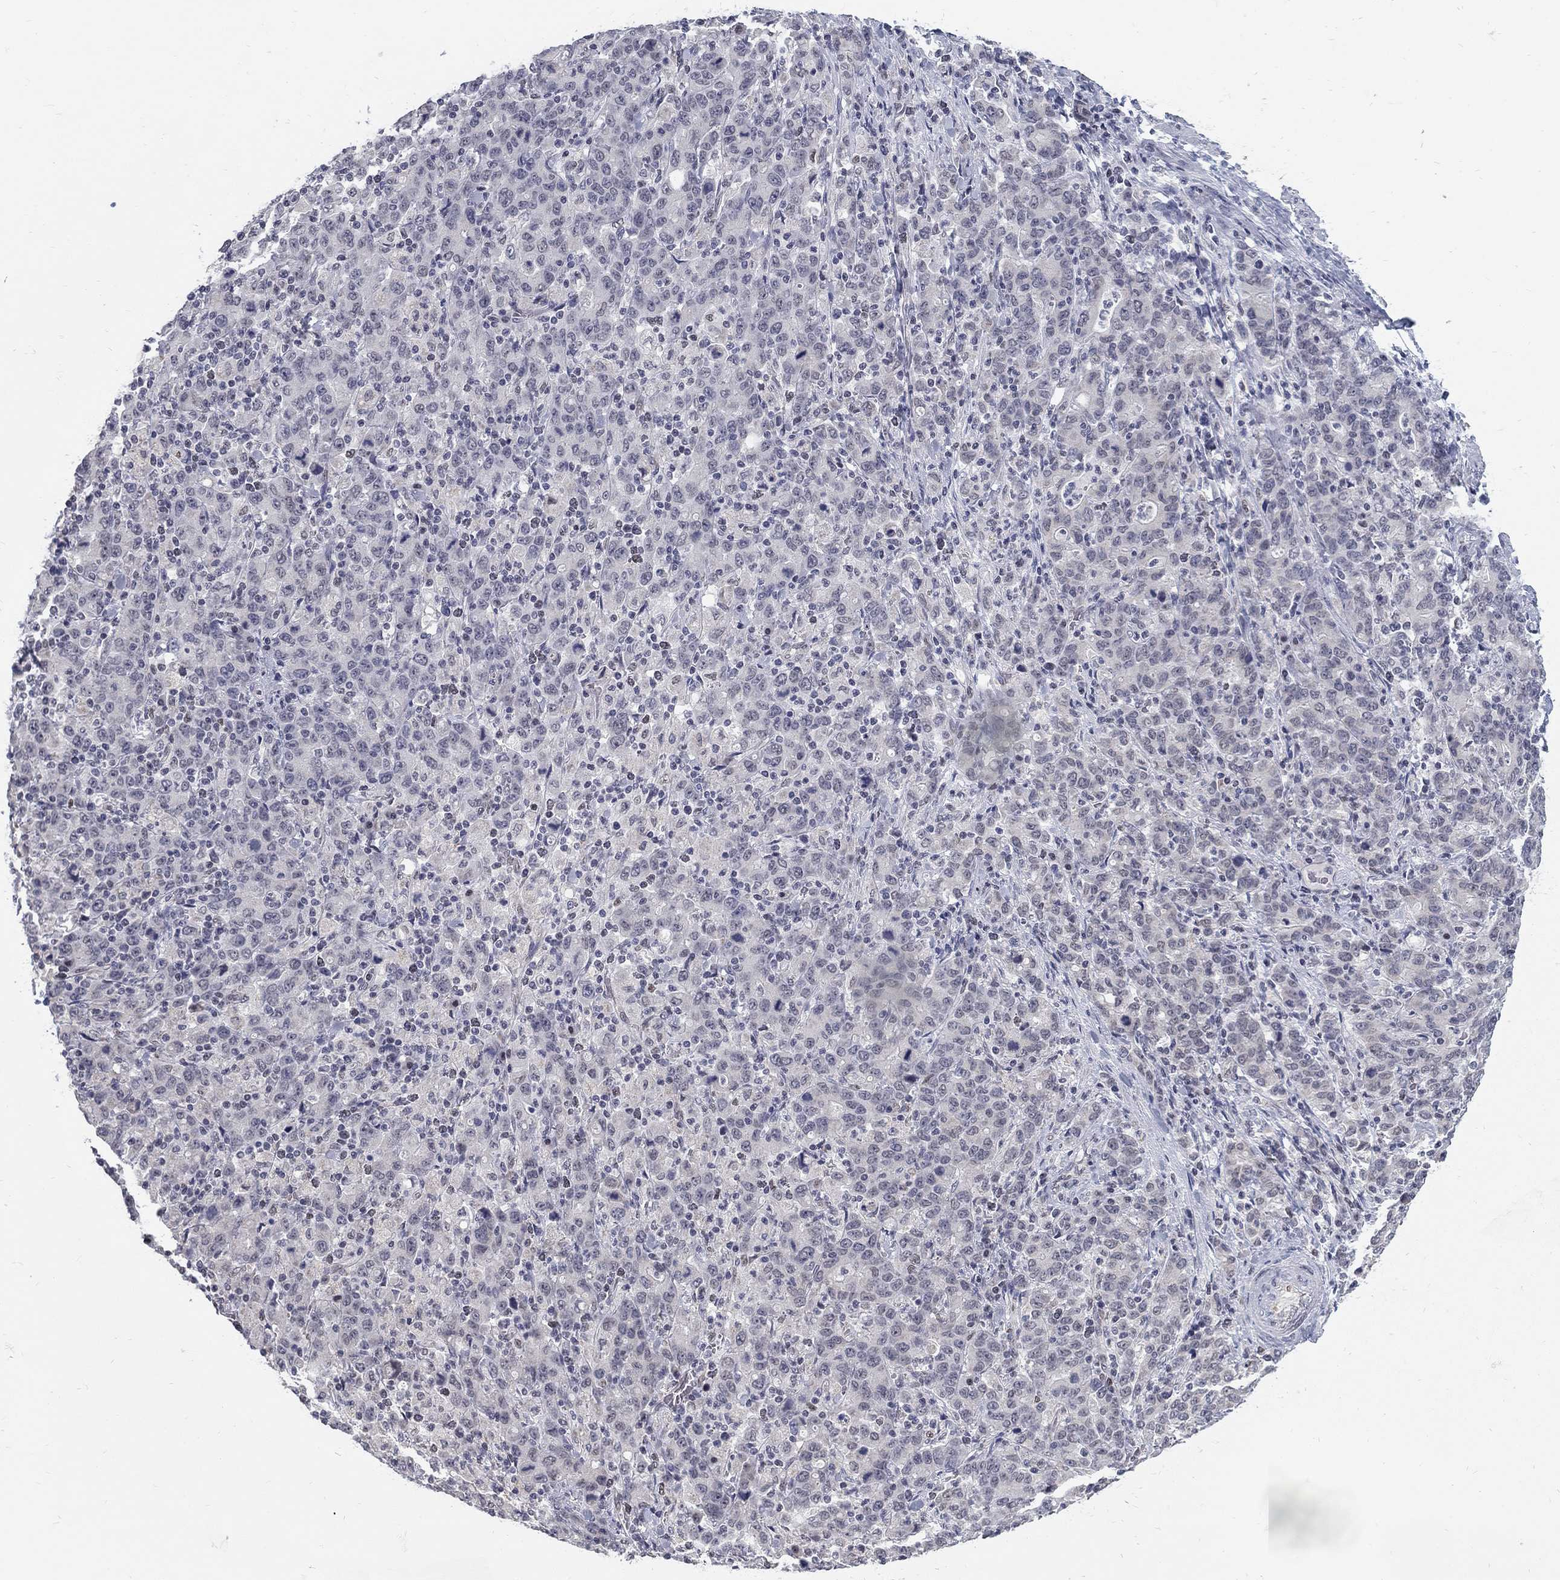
{"staining": {"intensity": "negative", "quantity": "none", "location": "none"}, "tissue": "stomach cancer", "cell_type": "Tumor cells", "image_type": "cancer", "snomed": [{"axis": "morphology", "description": "Adenocarcinoma, NOS"}, {"axis": "topography", "description": "Stomach, upper"}], "caption": "Human stomach cancer stained for a protein using IHC reveals no staining in tumor cells.", "gene": "GCFC2", "patient": {"sex": "male", "age": 69}}